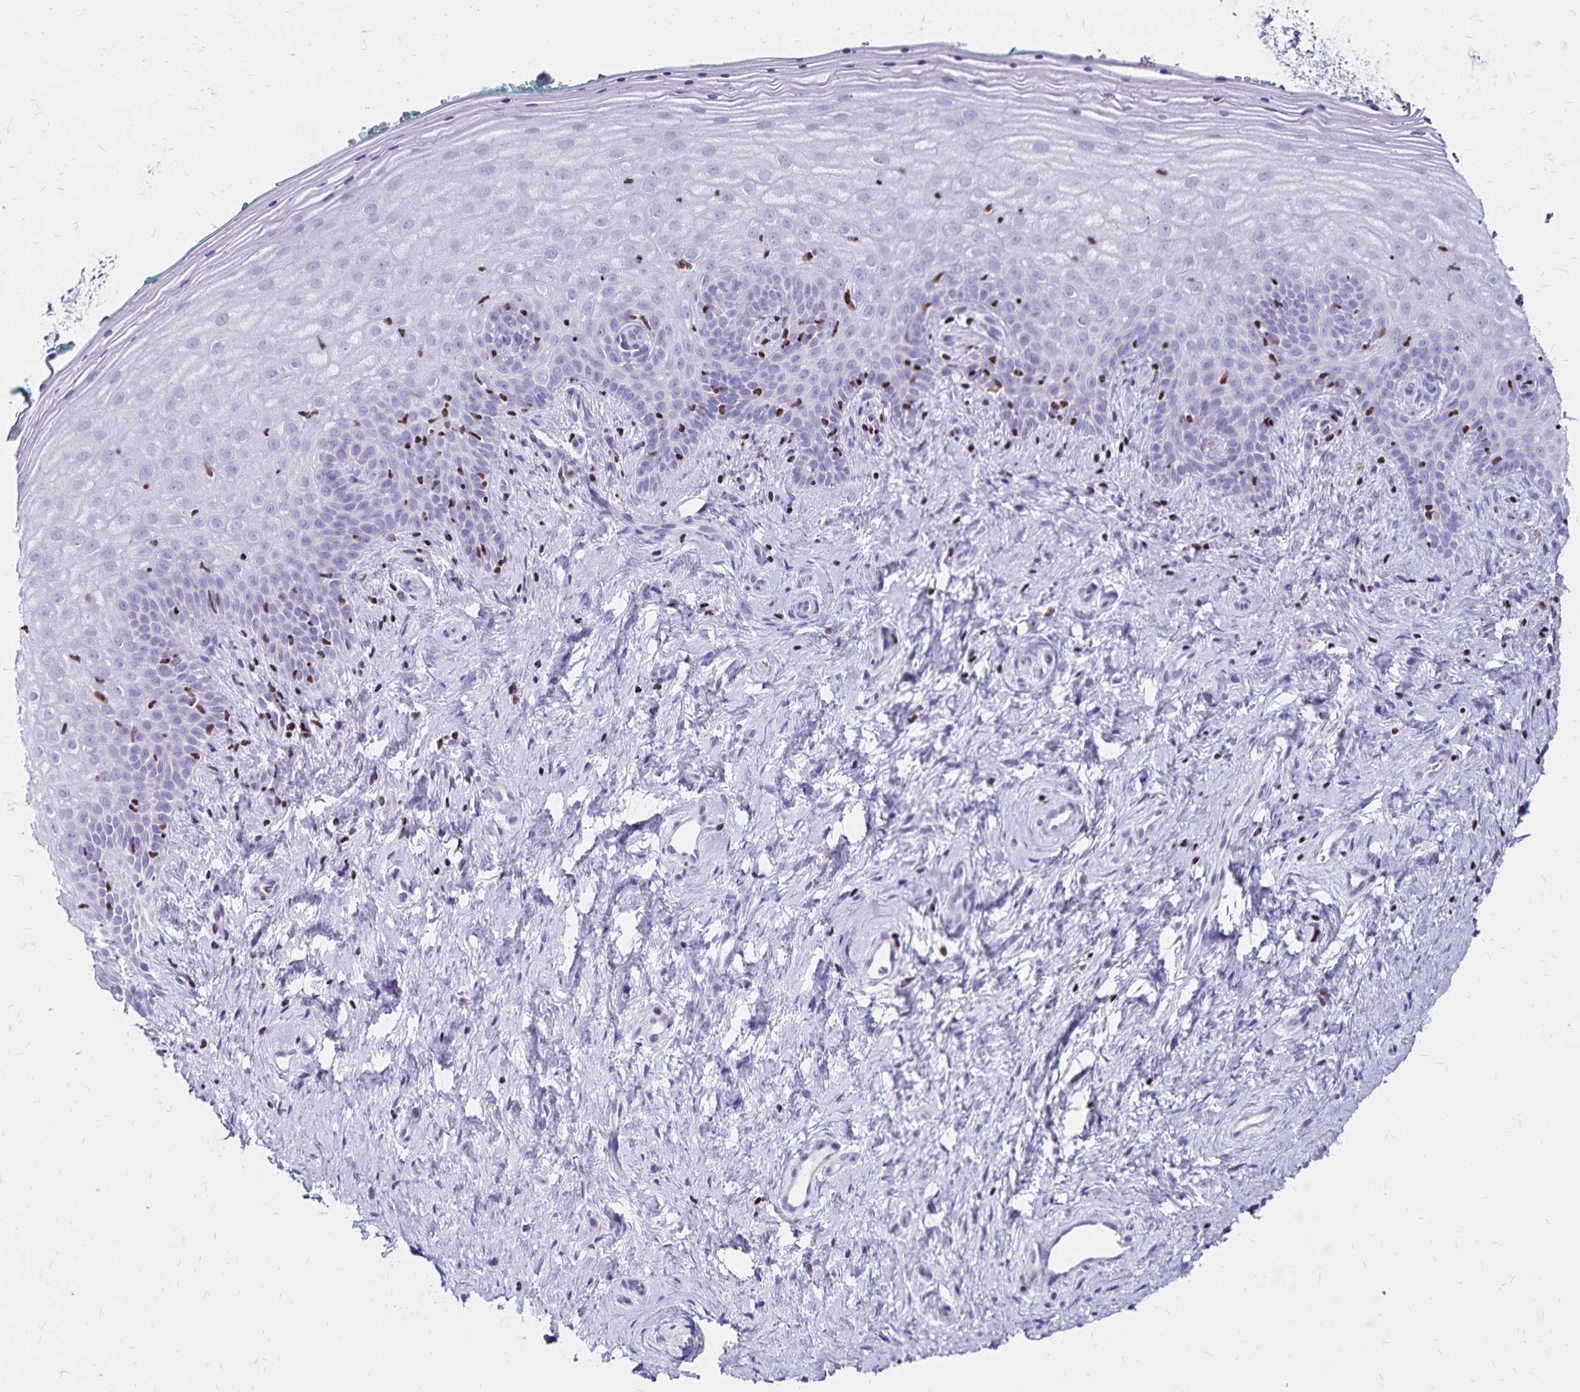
{"staining": {"intensity": "negative", "quantity": "none", "location": "none"}, "tissue": "vagina", "cell_type": "Squamous epithelial cells", "image_type": "normal", "snomed": [{"axis": "morphology", "description": "Normal tissue, NOS"}, {"axis": "topography", "description": "Vagina"}], "caption": "The image demonstrates no significant expression in squamous epithelial cells of vagina.", "gene": "IKZF1", "patient": {"sex": "female", "age": 45}}